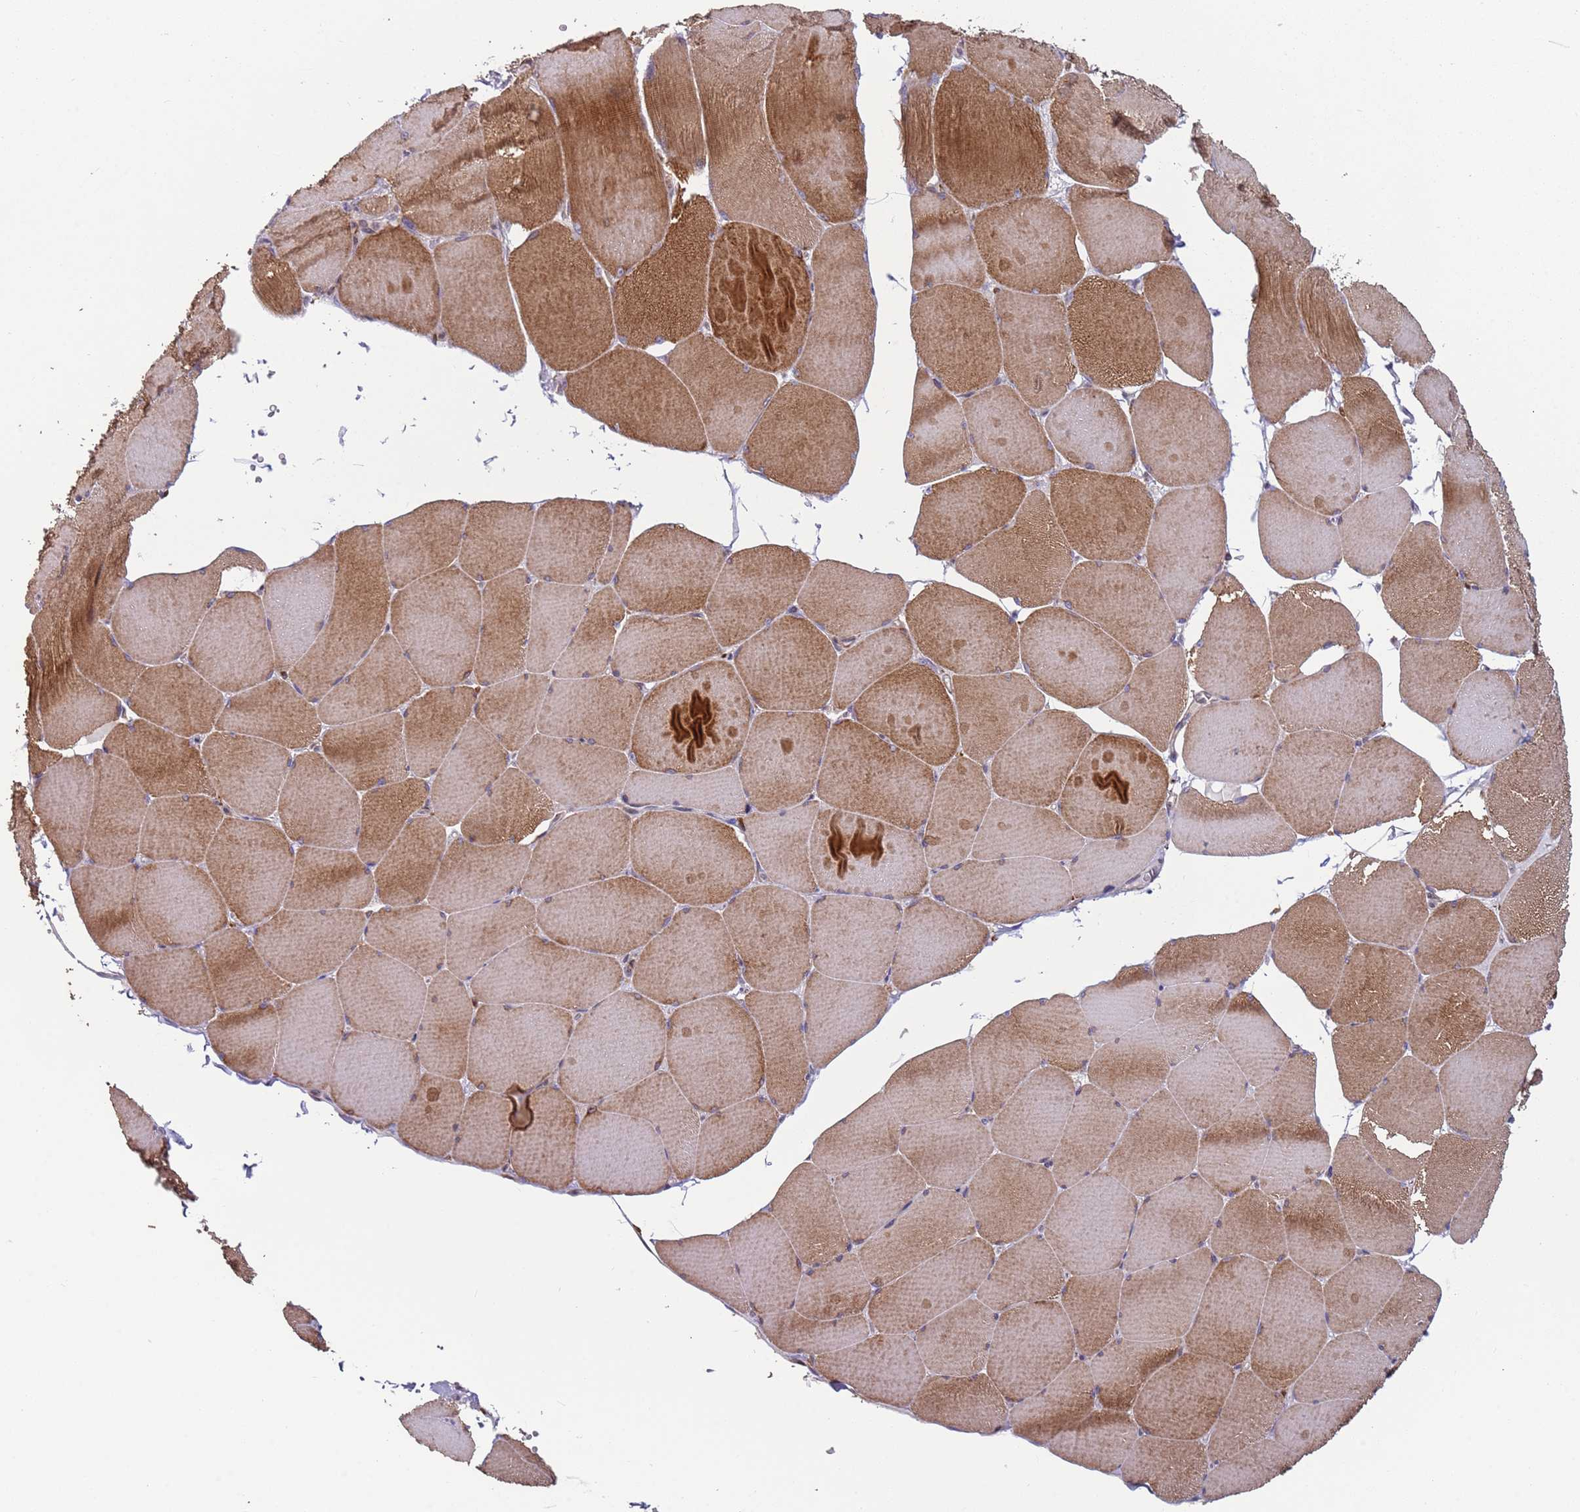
{"staining": {"intensity": "moderate", "quantity": "25%-75%", "location": "cytoplasmic/membranous"}, "tissue": "skeletal muscle", "cell_type": "Myocytes", "image_type": "normal", "snomed": [{"axis": "morphology", "description": "Normal tissue, NOS"}, {"axis": "topography", "description": "Skeletal muscle"}, {"axis": "topography", "description": "Head-Neck"}], "caption": "IHC image of unremarkable skeletal muscle stained for a protein (brown), which reveals medium levels of moderate cytoplasmic/membranous expression in about 25%-75% of myocytes.", "gene": "SNAPC4", "patient": {"sex": "male", "age": 66}}